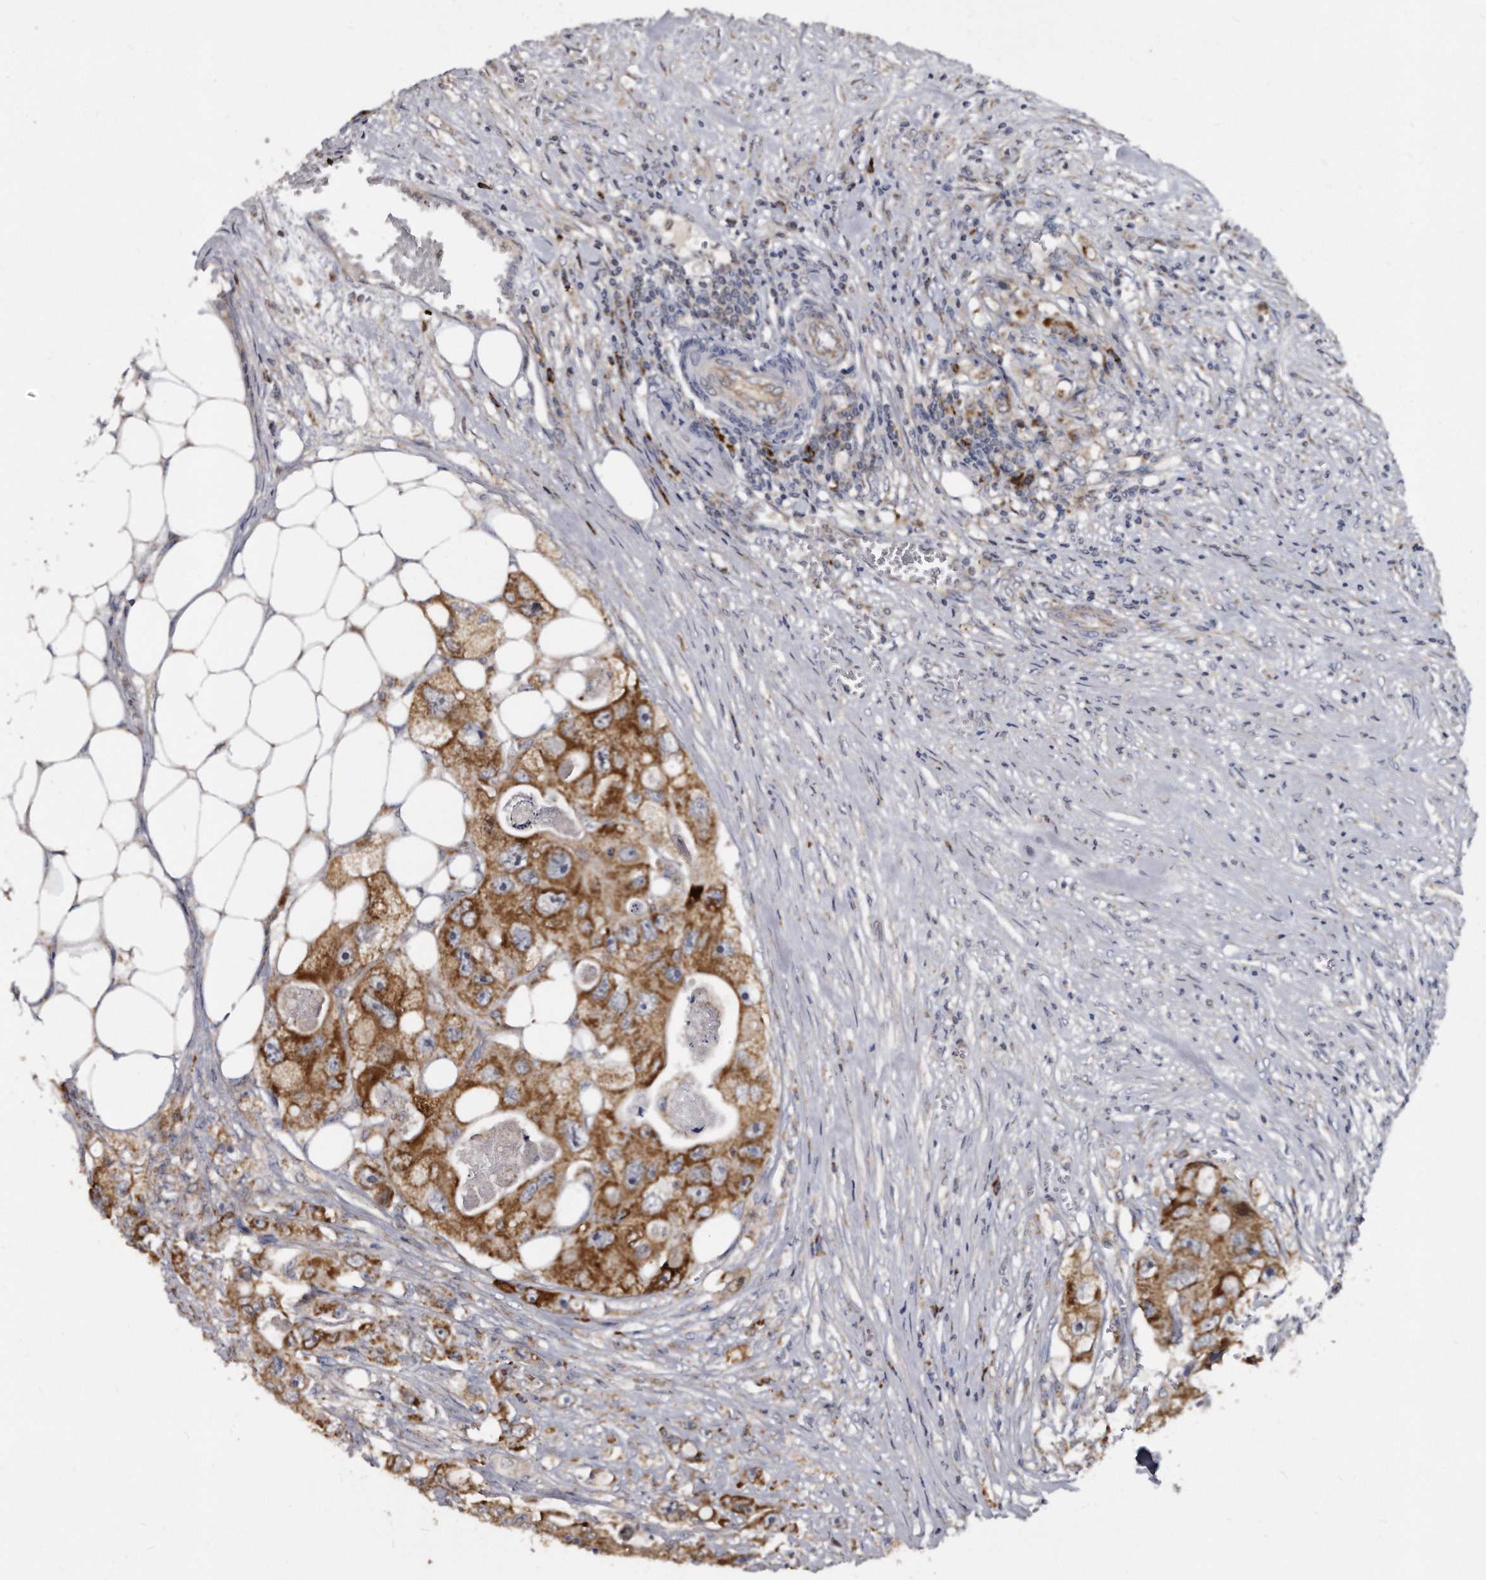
{"staining": {"intensity": "strong", "quantity": ">75%", "location": "cytoplasmic/membranous"}, "tissue": "colorectal cancer", "cell_type": "Tumor cells", "image_type": "cancer", "snomed": [{"axis": "morphology", "description": "Adenocarcinoma, NOS"}, {"axis": "topography", "description": "Colon"}], "caption": "A micrograph showing strong cytoplasmic/membranous staining in approximately >75% of tumor cells in colorectal cancer, as visualized by brown immunohistochemical staining.", "gene": "FAM136A", "patient": {"sex": "female", "age": 46}}